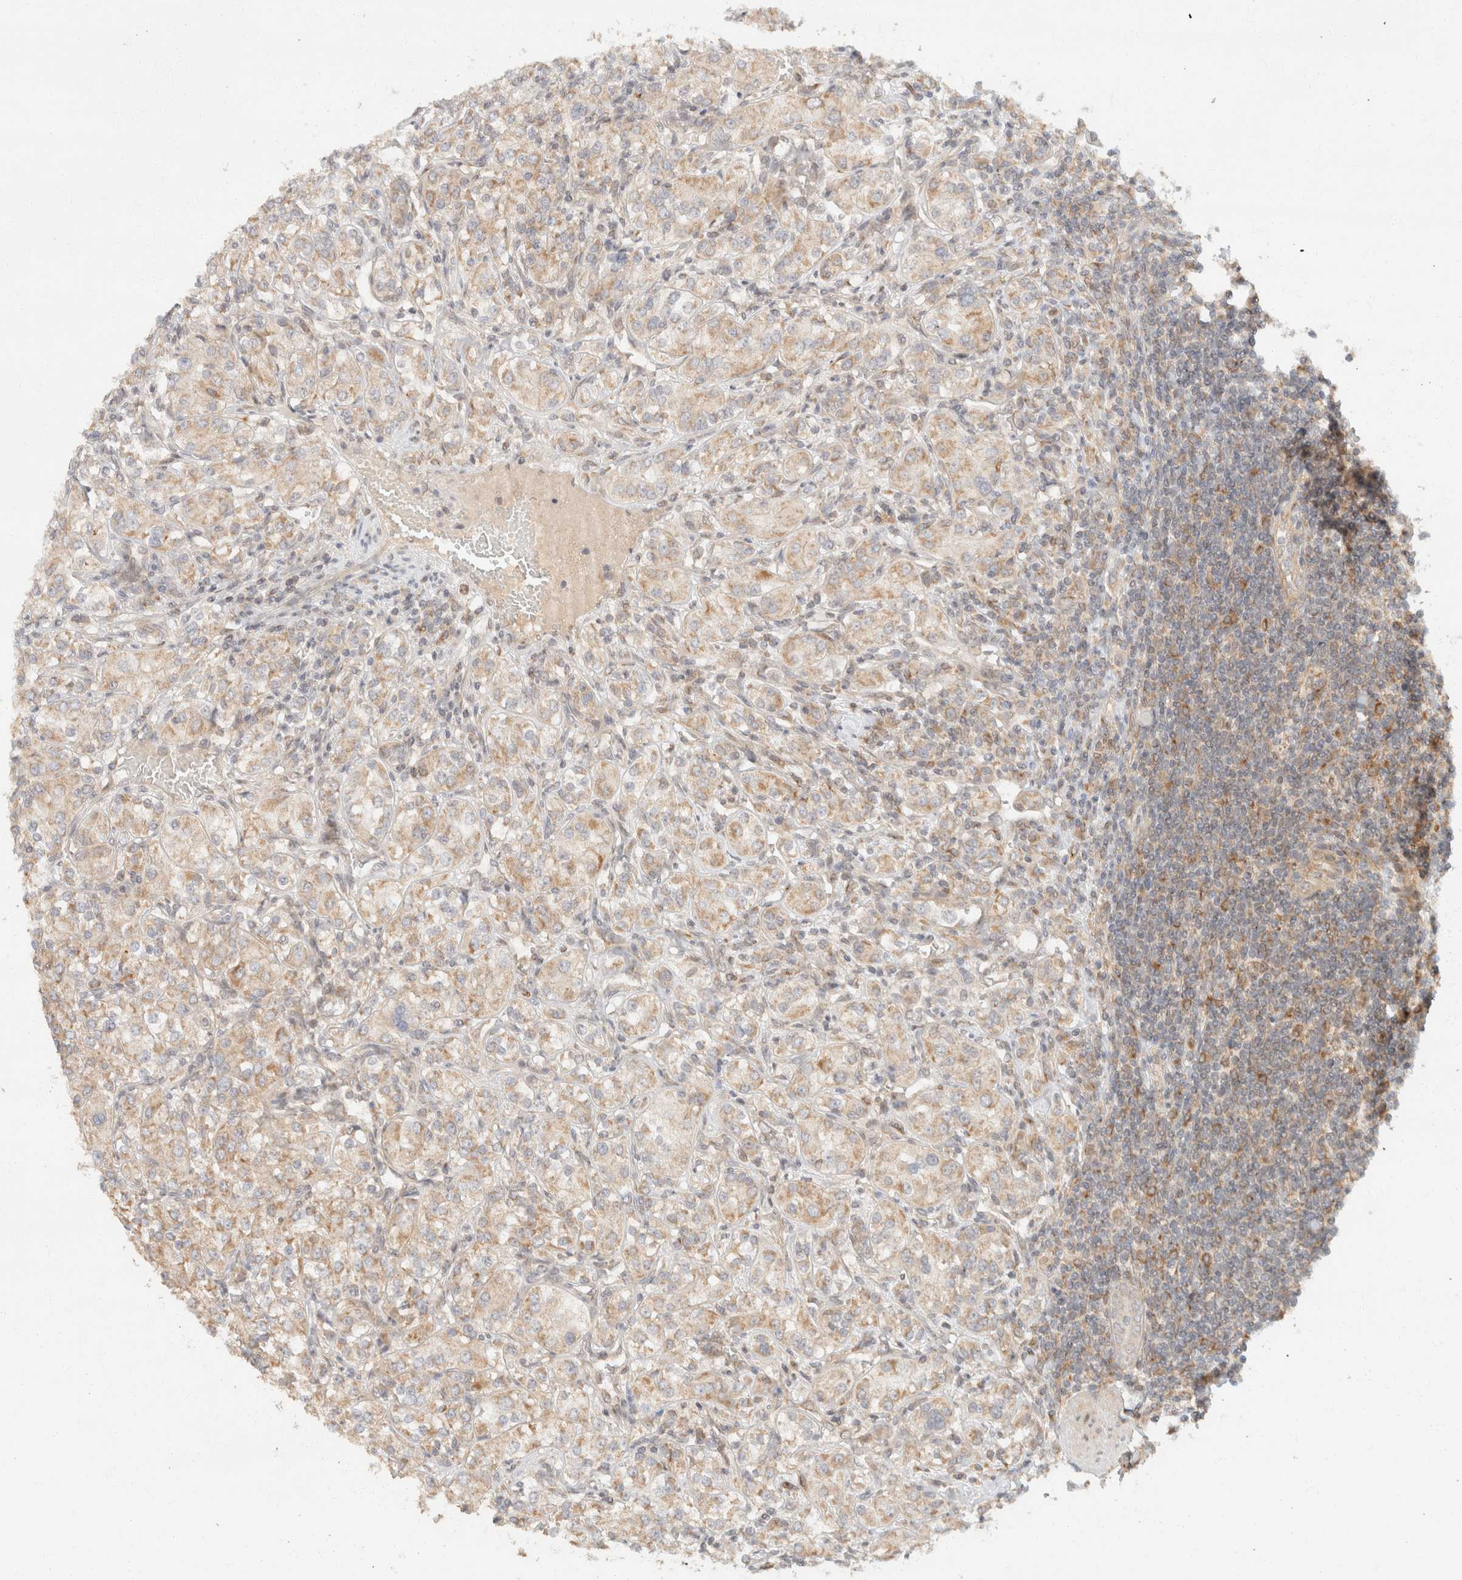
{"staining": {"intensity": "weak", "quantity": "25%-75%", "location": "cytoplasmic/membranous"}, "tissue": "renal cancer", "cell_type": "Tumor cells", "image_type": "cancer", "snomed": [{"axis": "morphology", "description": "Adenocarcinoma, NOS"}, {"axis": "topography", "description": "Kidney"}], "caption": "Renal cancer (adenocarcinoma) stained for a protein exhibits weak cytoplasmic/membranous positivity in tumor cells. Ihc stains the protein in brown and the nuclei are stained blue.", "gene": "TACC1", "patient": {"sex": "male", "age": 77}}